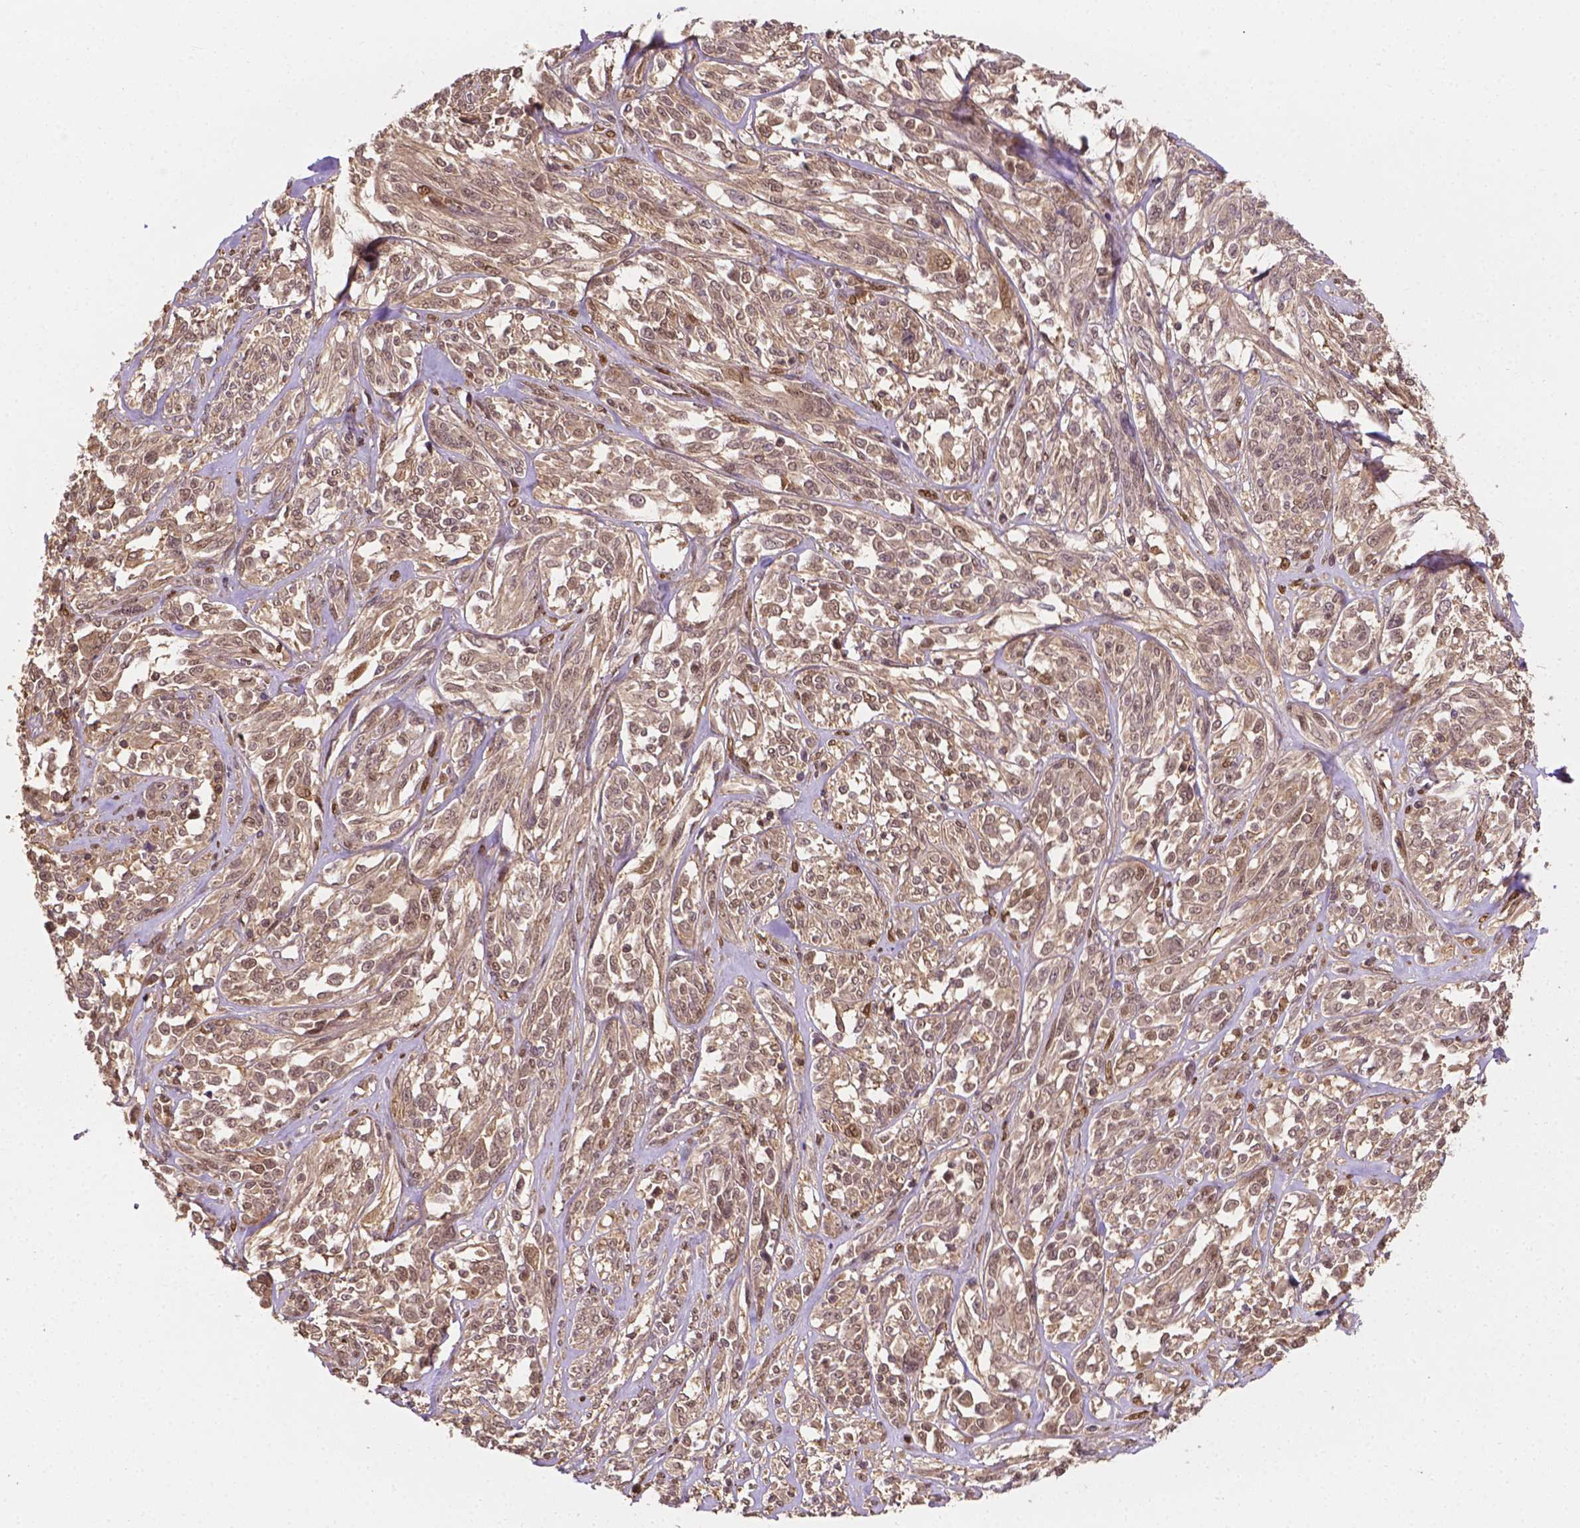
{"staining": {"intensity": "weak", "quantity": "25%-75%", "location": "nuclear"}, "tissue": "melanoma", "cell_type": "Tumor cells", "image_type": "cancer", "snomed": [{"axis": "morphology", "description": "Malignant melanoma, NOS"}, {"axis": "topography", "description": "Skin"}], "caption": "About 25%-75% of tumor cells in human malignant melanoma exhibit weak nuclear protein staining as visualized by brown immunohistochemical staining.", "gene": "YAP1", "patient": {"sex": "female", "age": 91}}